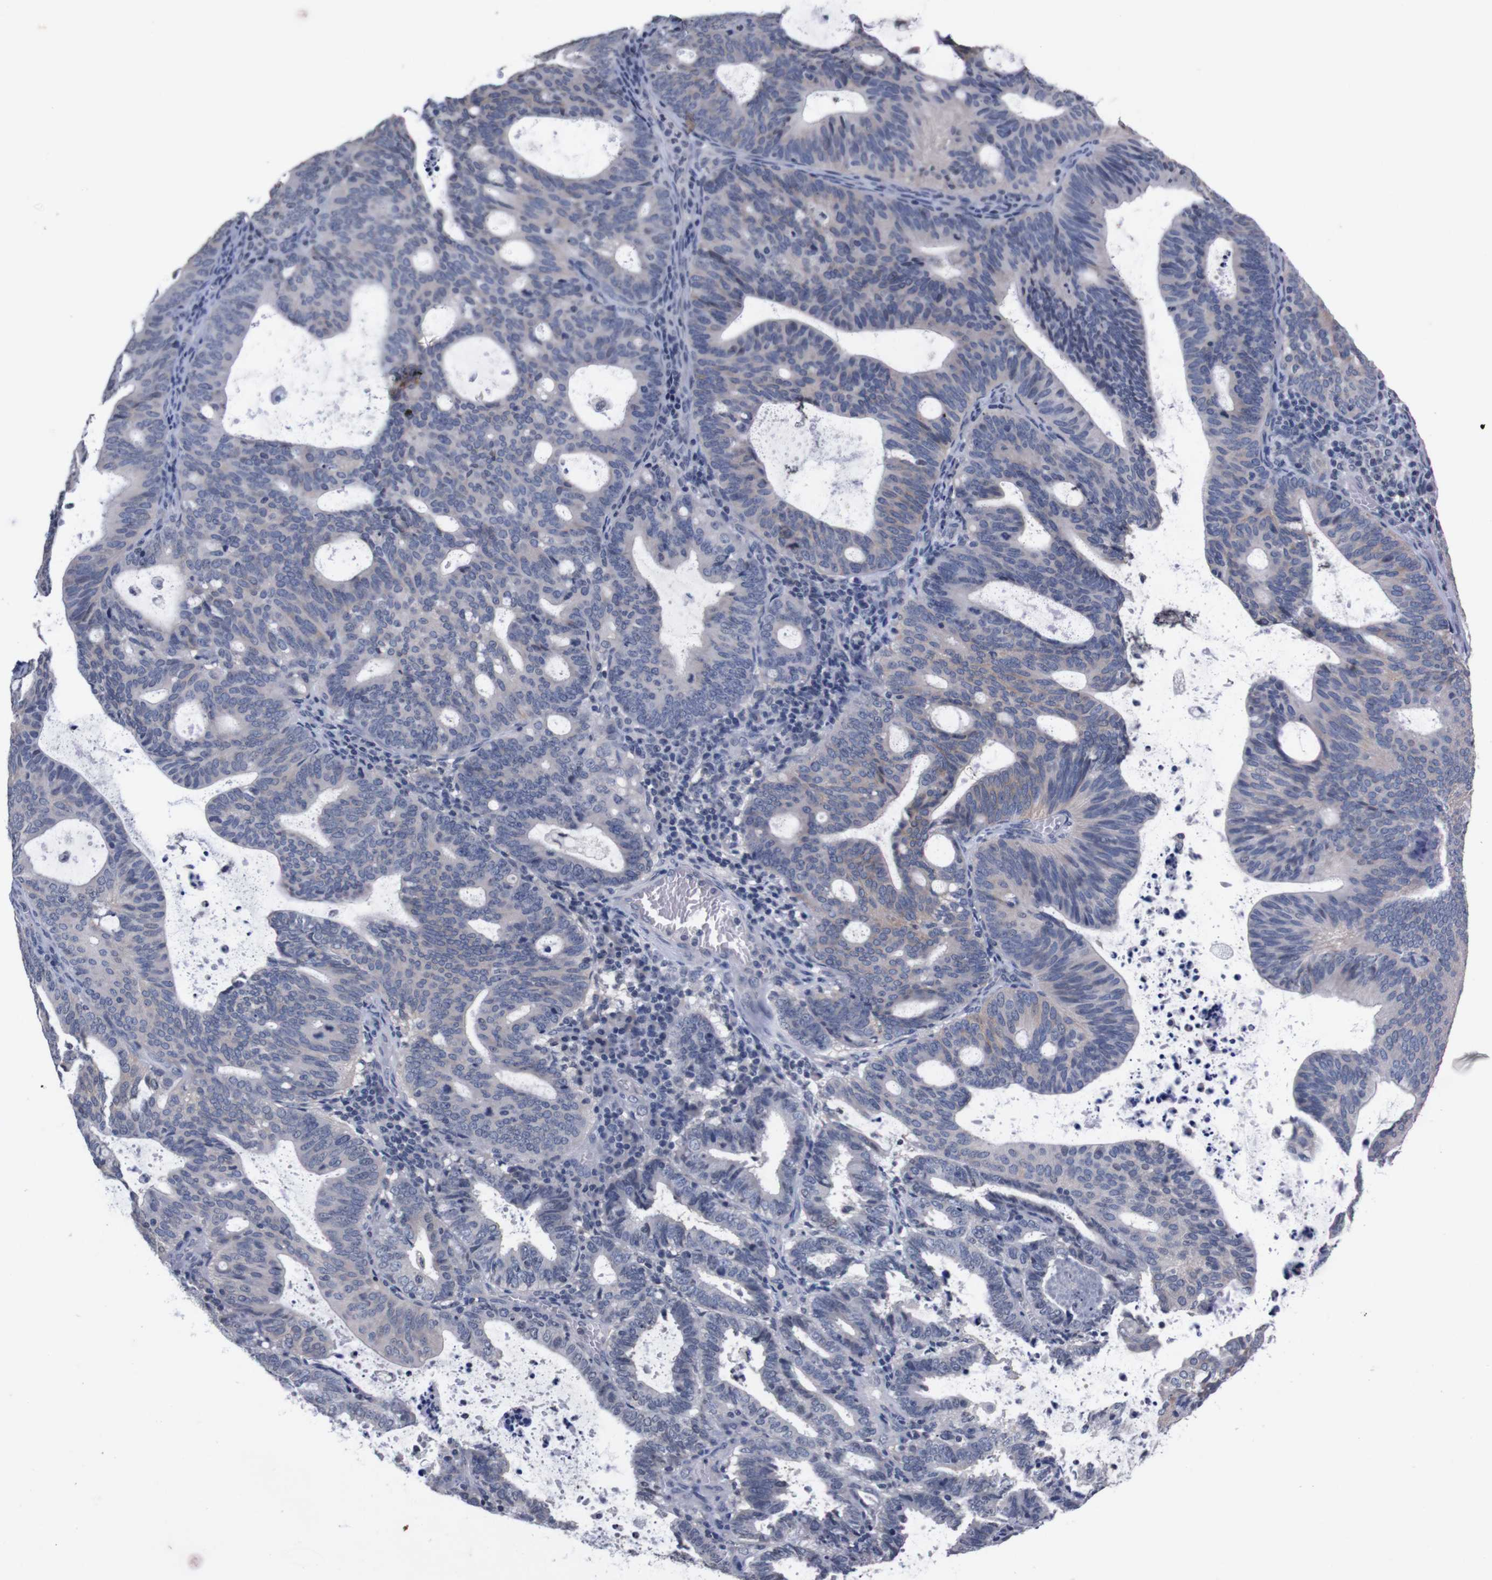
{"staining": {"intensity": "negative", "quantity": "none", "location": "none"}, "tissue": "endometrial cancer", "cell_type": "Tumor cells", "image_type": "cancer", "snomed": [{"axis": "morphology", "description": "Adenocarcinoma, NOS"}, {"axis": "topography", "description": "Uterus"}], "caption": "Immunohistochemistry image of human adenocarcinoma (endometrial) stained for a protein (brown), which exhibits no expression in tumor cells.", "gene": "TNFRSF21", "patient": {"sex": "female", "age": 83}}